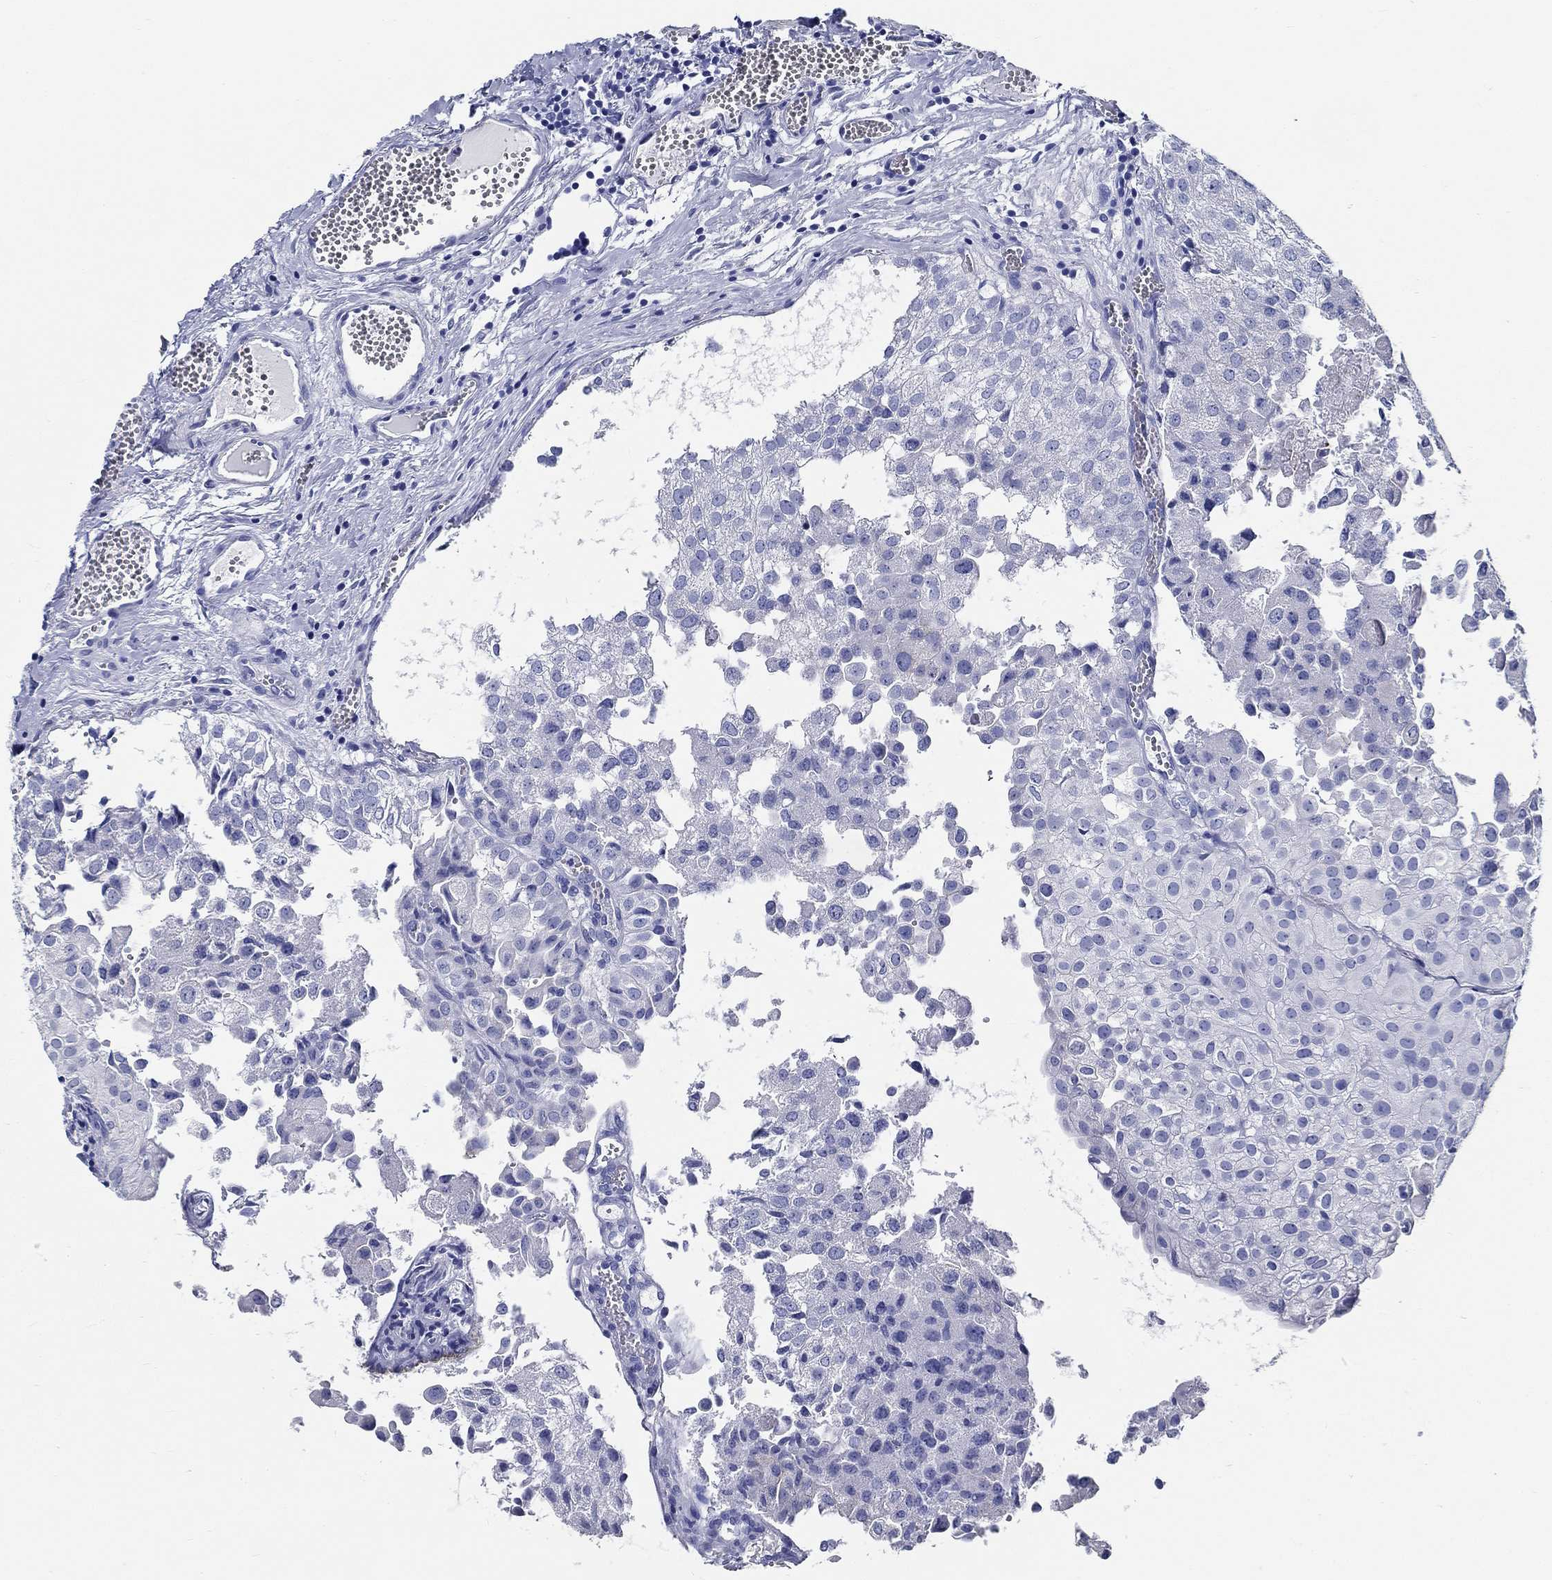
{"staining": {"intensity": "negative", "quantity": "none", "location": "none"}, "tissue": "urothelial cancer", "cell_type": "Tumor cells", "image_type": "cancer", "snomed": [{"axis": "morphology", "description": "Urothelial carcinoma, Low grade"}, {"axis": "topography", "description": "Urinary bladder"}], "caption": "The image reveals no staining of tumor cells in urothelial cancer. (DAB immunohistochemistry with hematoxylin counter stain).", "gene": "RD3L", "patient": {"sex": "female", "age": 78}}